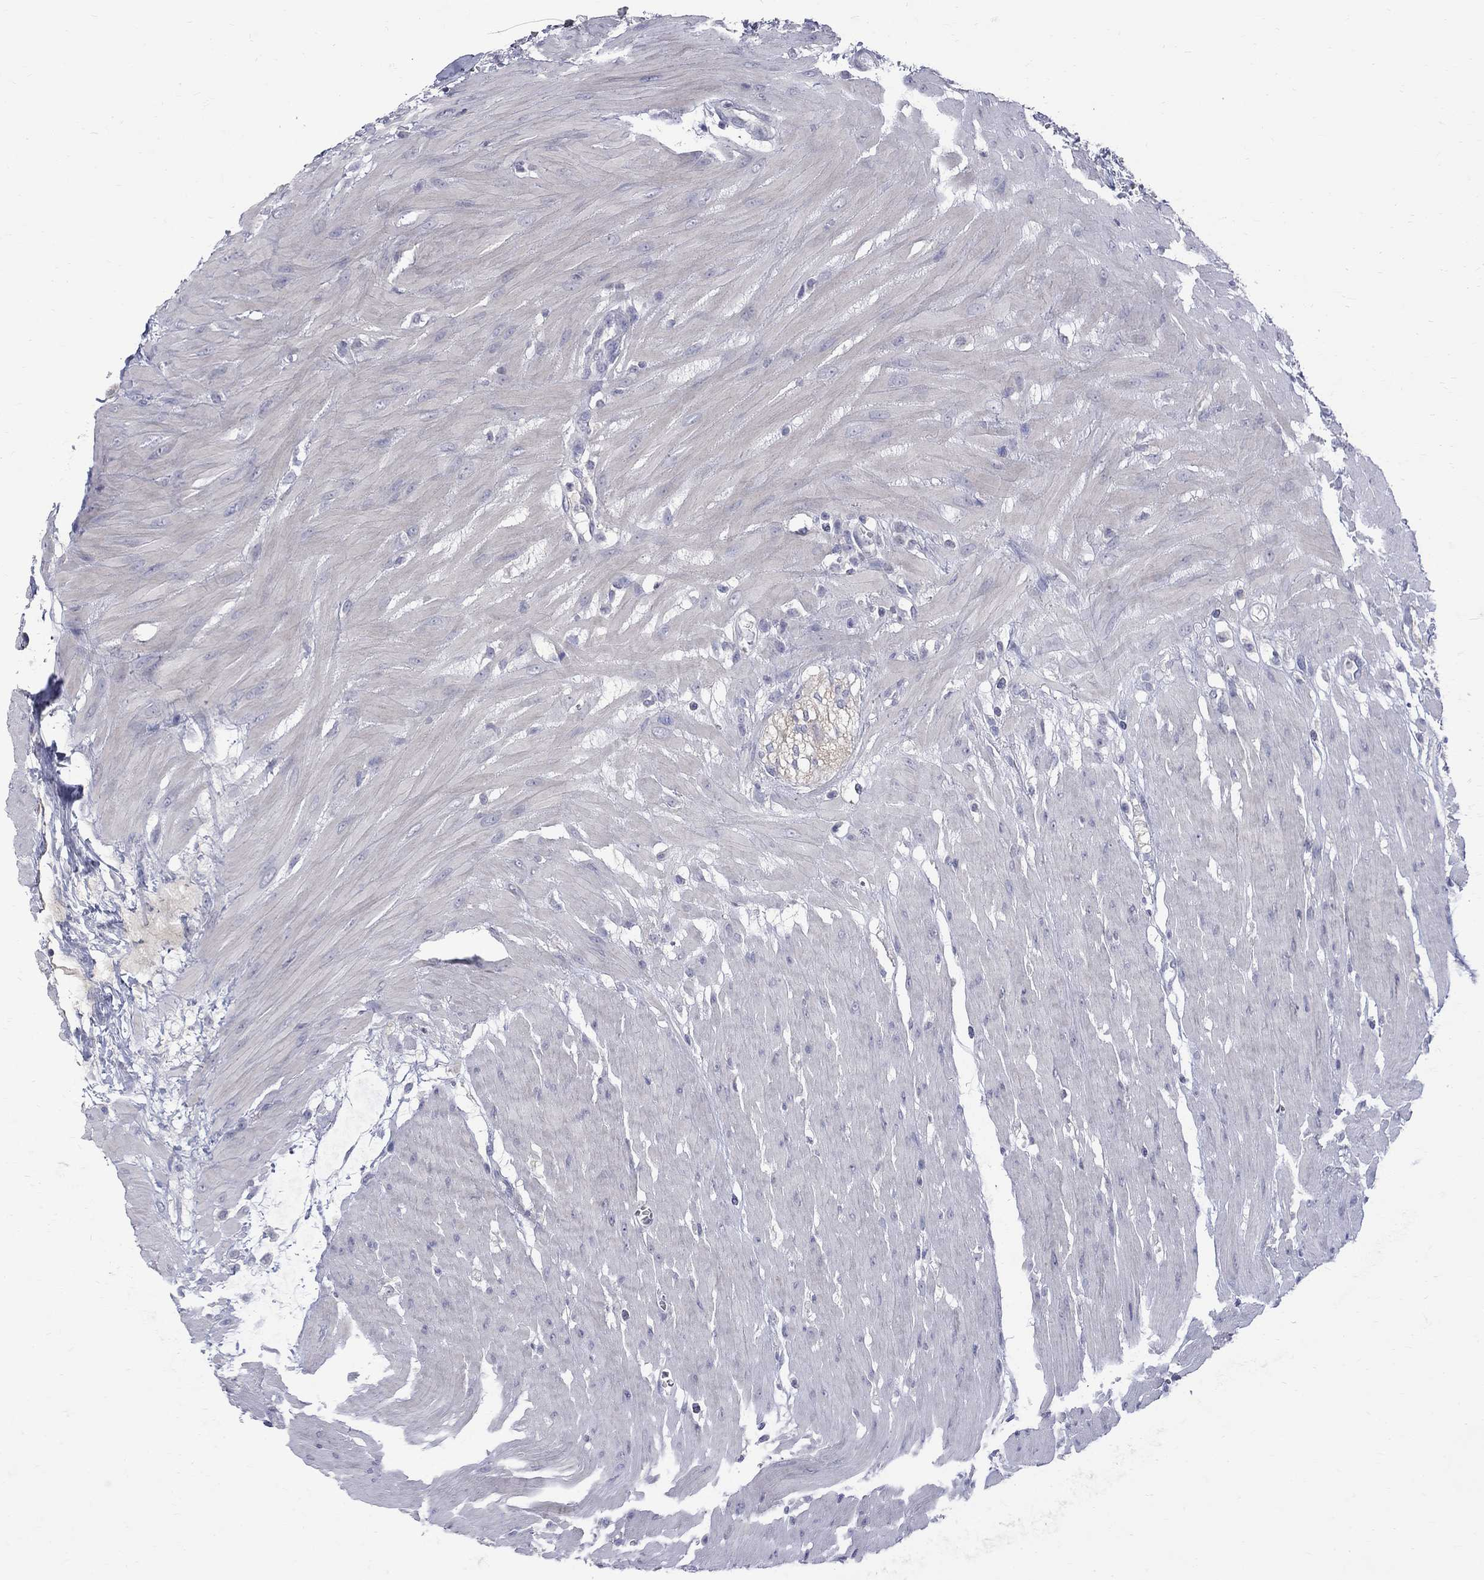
{"staining": {"intensity": "negative", "quantity": "none", "location": "none"}, "tissue": "colon", "cell_type": "Endothelial cells", "image_type": "normal", "snomed": [{"axis": "morphology", "description": "Normal tissue, NOS"}, {"axis": "morphology", "description": "Adenocarcinoma, NOS"}, {"axis": "topography", "description": "Colon"}], "caption": "Immunohistochemistry (IHC) image of normal human colon stained for a protein (brown), which shows no expression in endothelial cells.", "gene": "CTNND2", "patient": {"sex": "male", "age": 65}}